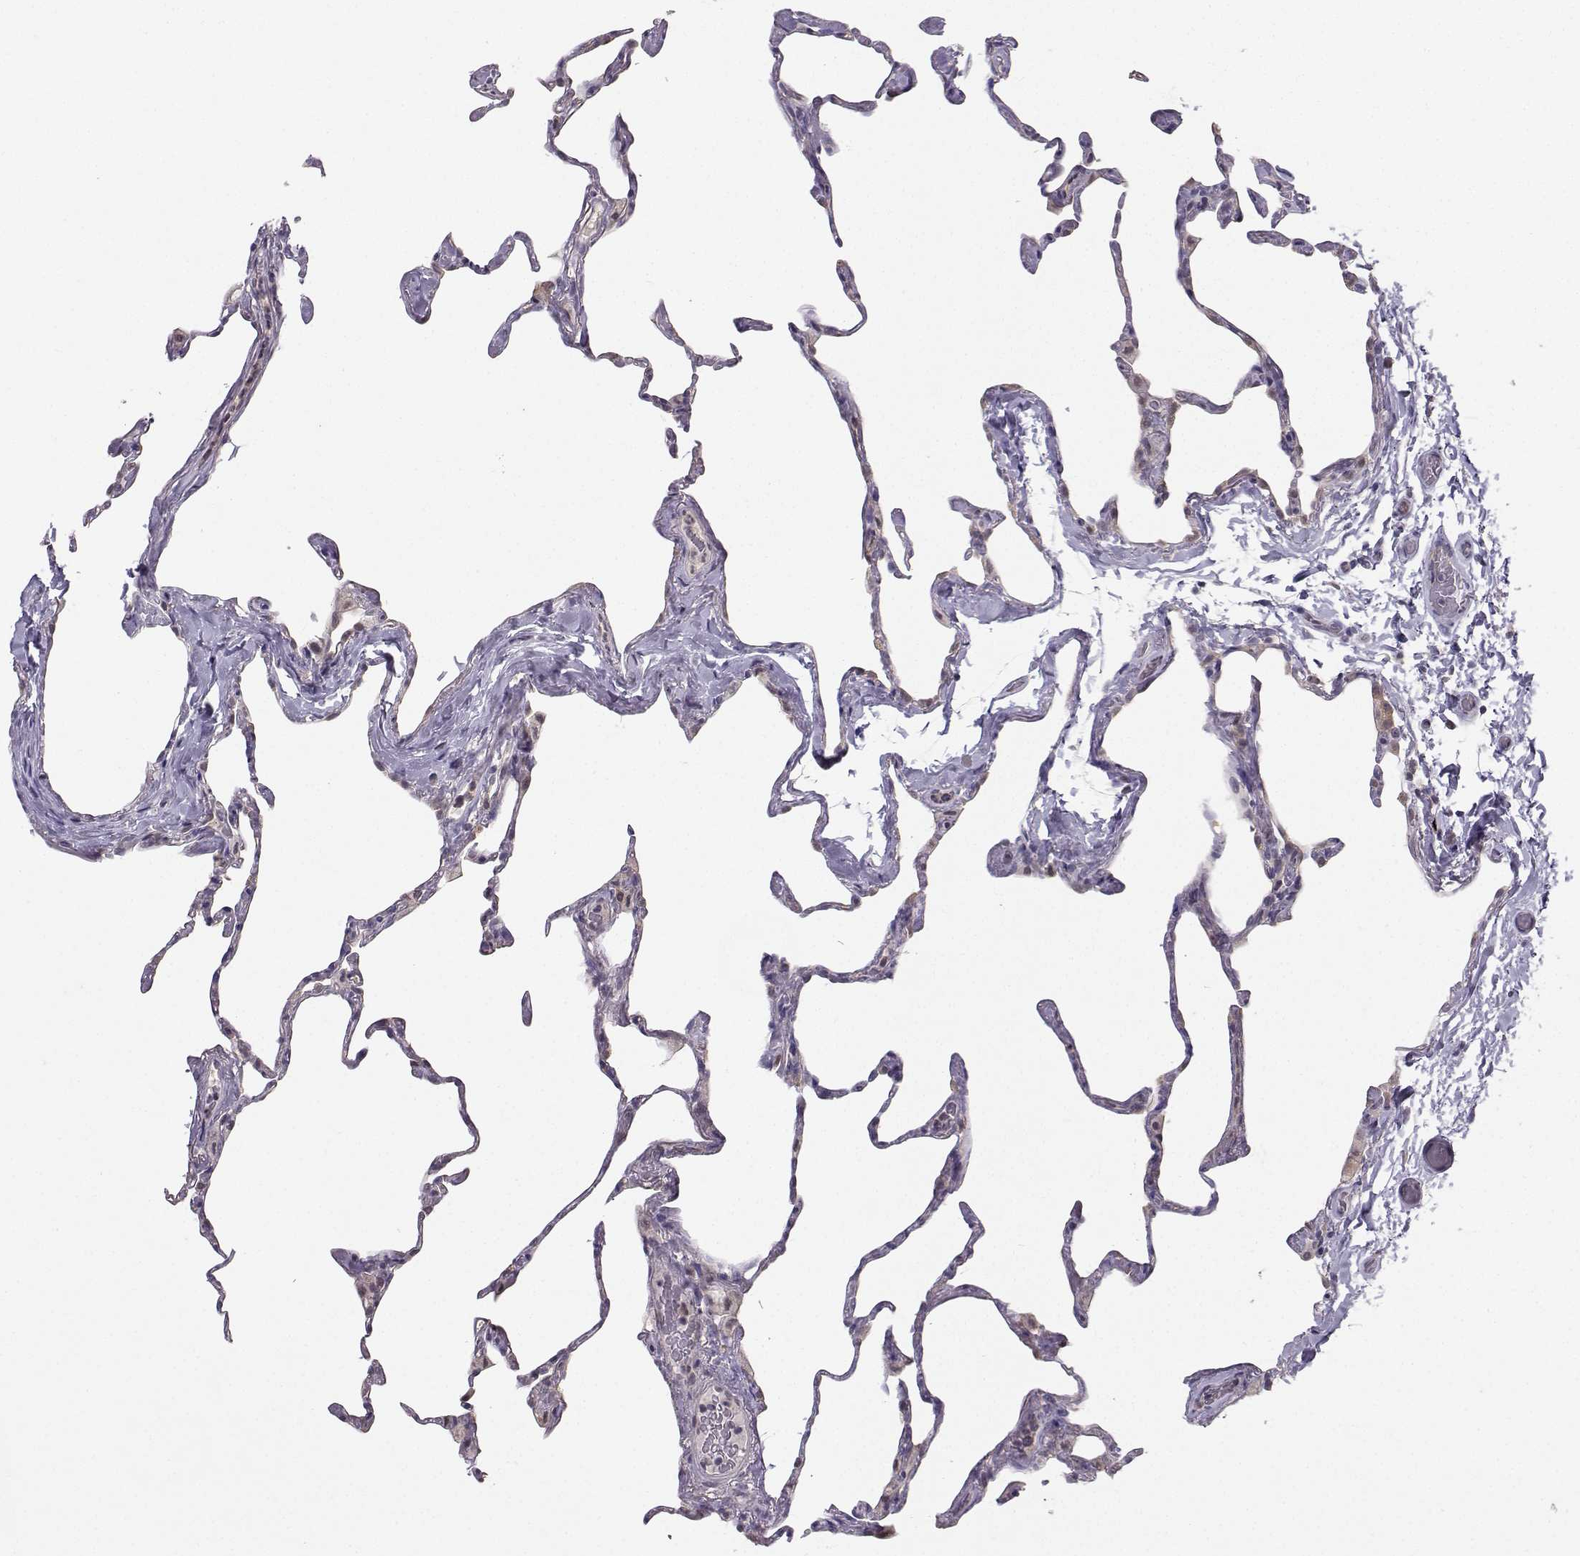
{"staining": {"intensity": "negative", "quantity": "none", "location": "none"}, "tissue": "lung", "cell_type": "Alveolar cells", "image_type": "normal", "snomed": [{"axis": "morphology", "description": "Normal tissue, NOS"}, {"axis": "topography", "description": "Lung"}], "caption": "Alveolar cells show no significant protein expression in benign lung. (DAB (3,3'-diaminobenzidine) immunohistochemistry with hematoxylin counter stain).", "gene": "PKP2", "patient": {"sex": "male", "age": 65}}